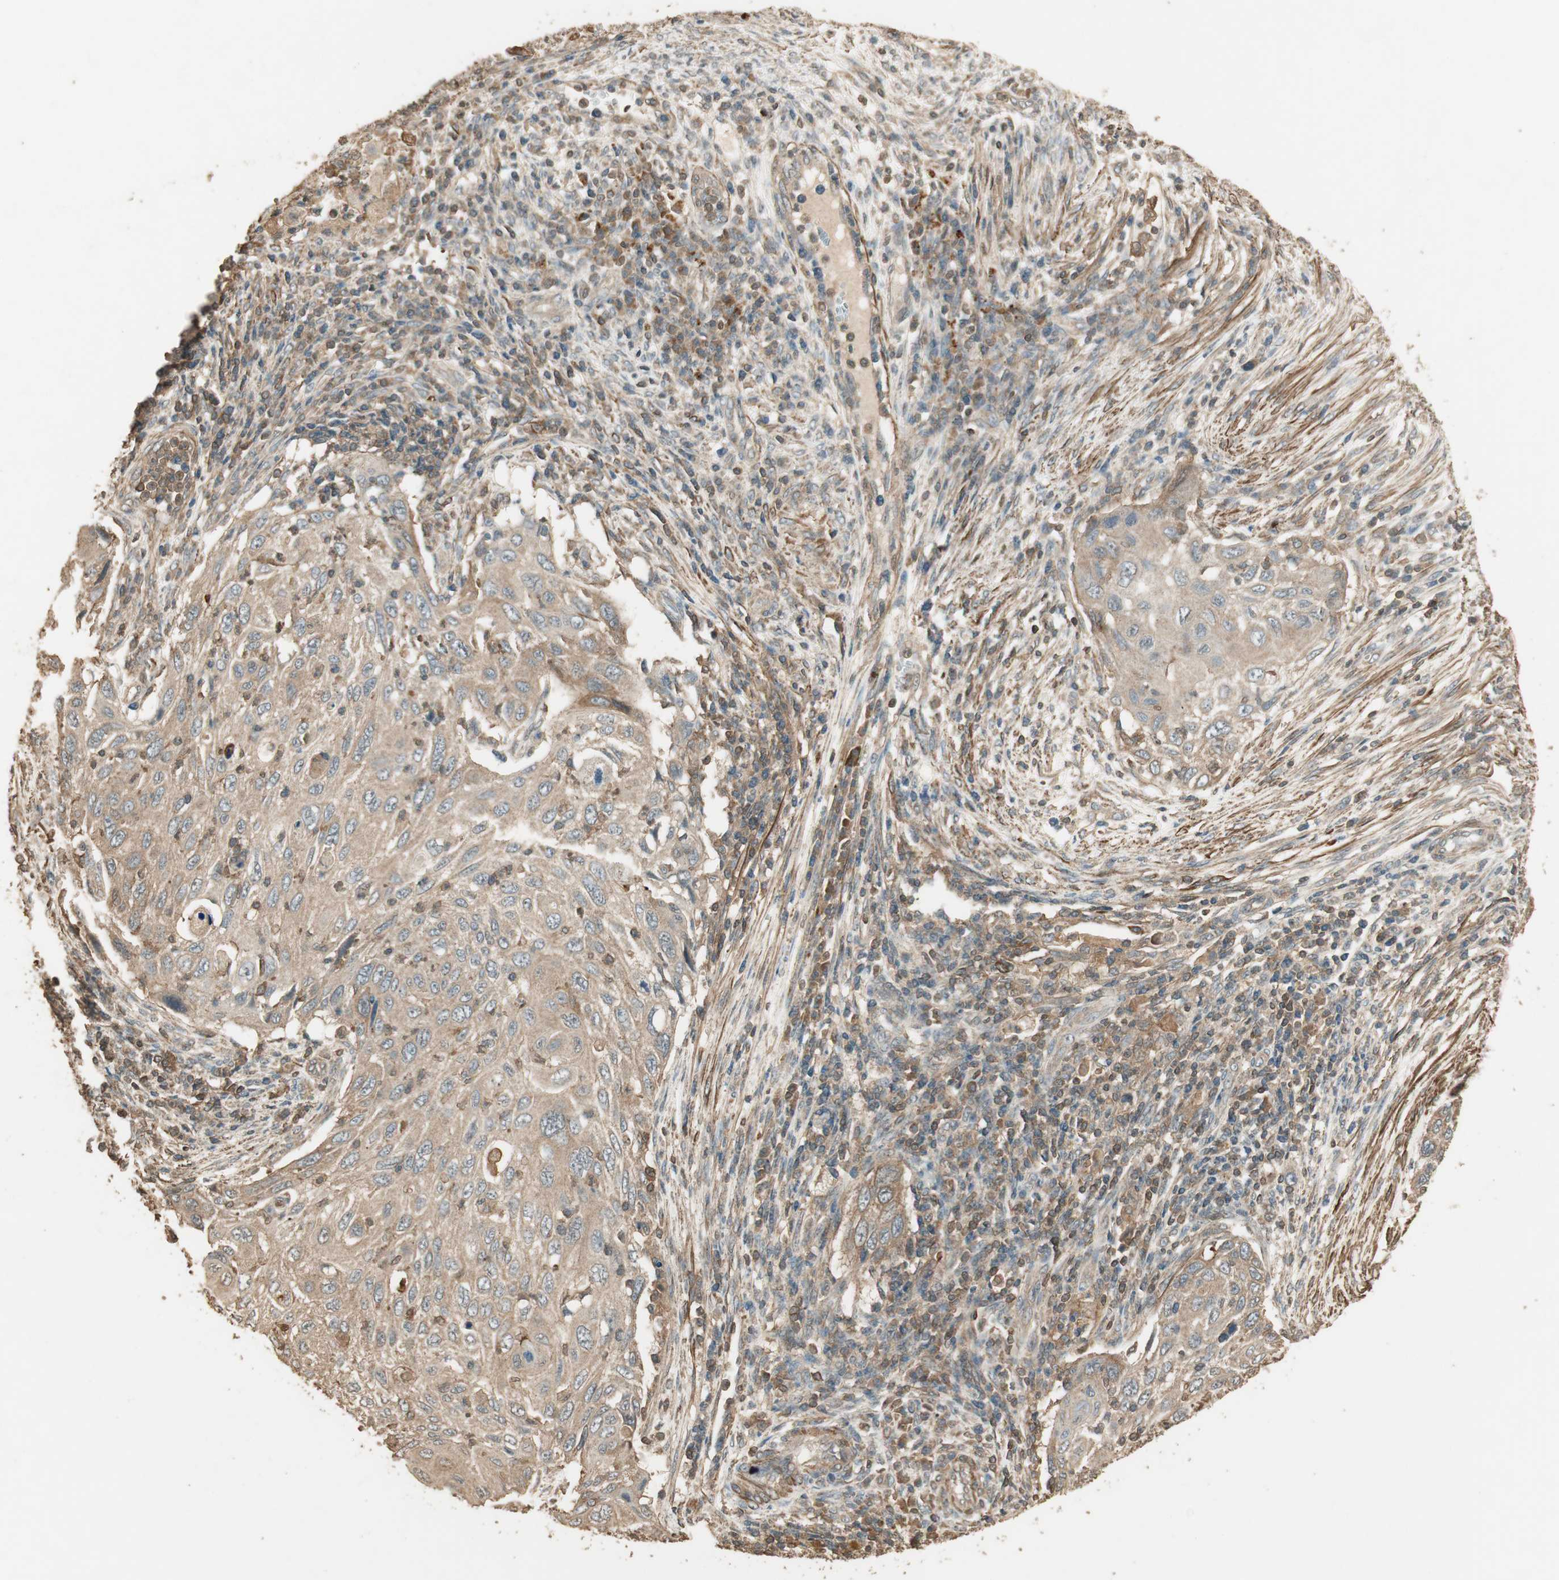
{"staining": {"intensity": "moderate", "quantity": ">75%", "location": "cytoplasmic/membranous"}, "tissue": "cervical cancer", "cell_type": "Tumor cells", "image_type": "cancer", "snomed": [{"axis": "morphology", "description": "Squamous cell carcinoma, NOS"}, {"axis": "topography", "description": "Cervix"}], "caption": "A high-resolution histopathology image shows immunohistochemistry staining of cervical squamous cell carcinoma, which displays moderate cytoplasmic/membranous staining in approximately >75% of tumor cells.", "gene": "USP2", "patient": {"sex": "female", "age": 70}}